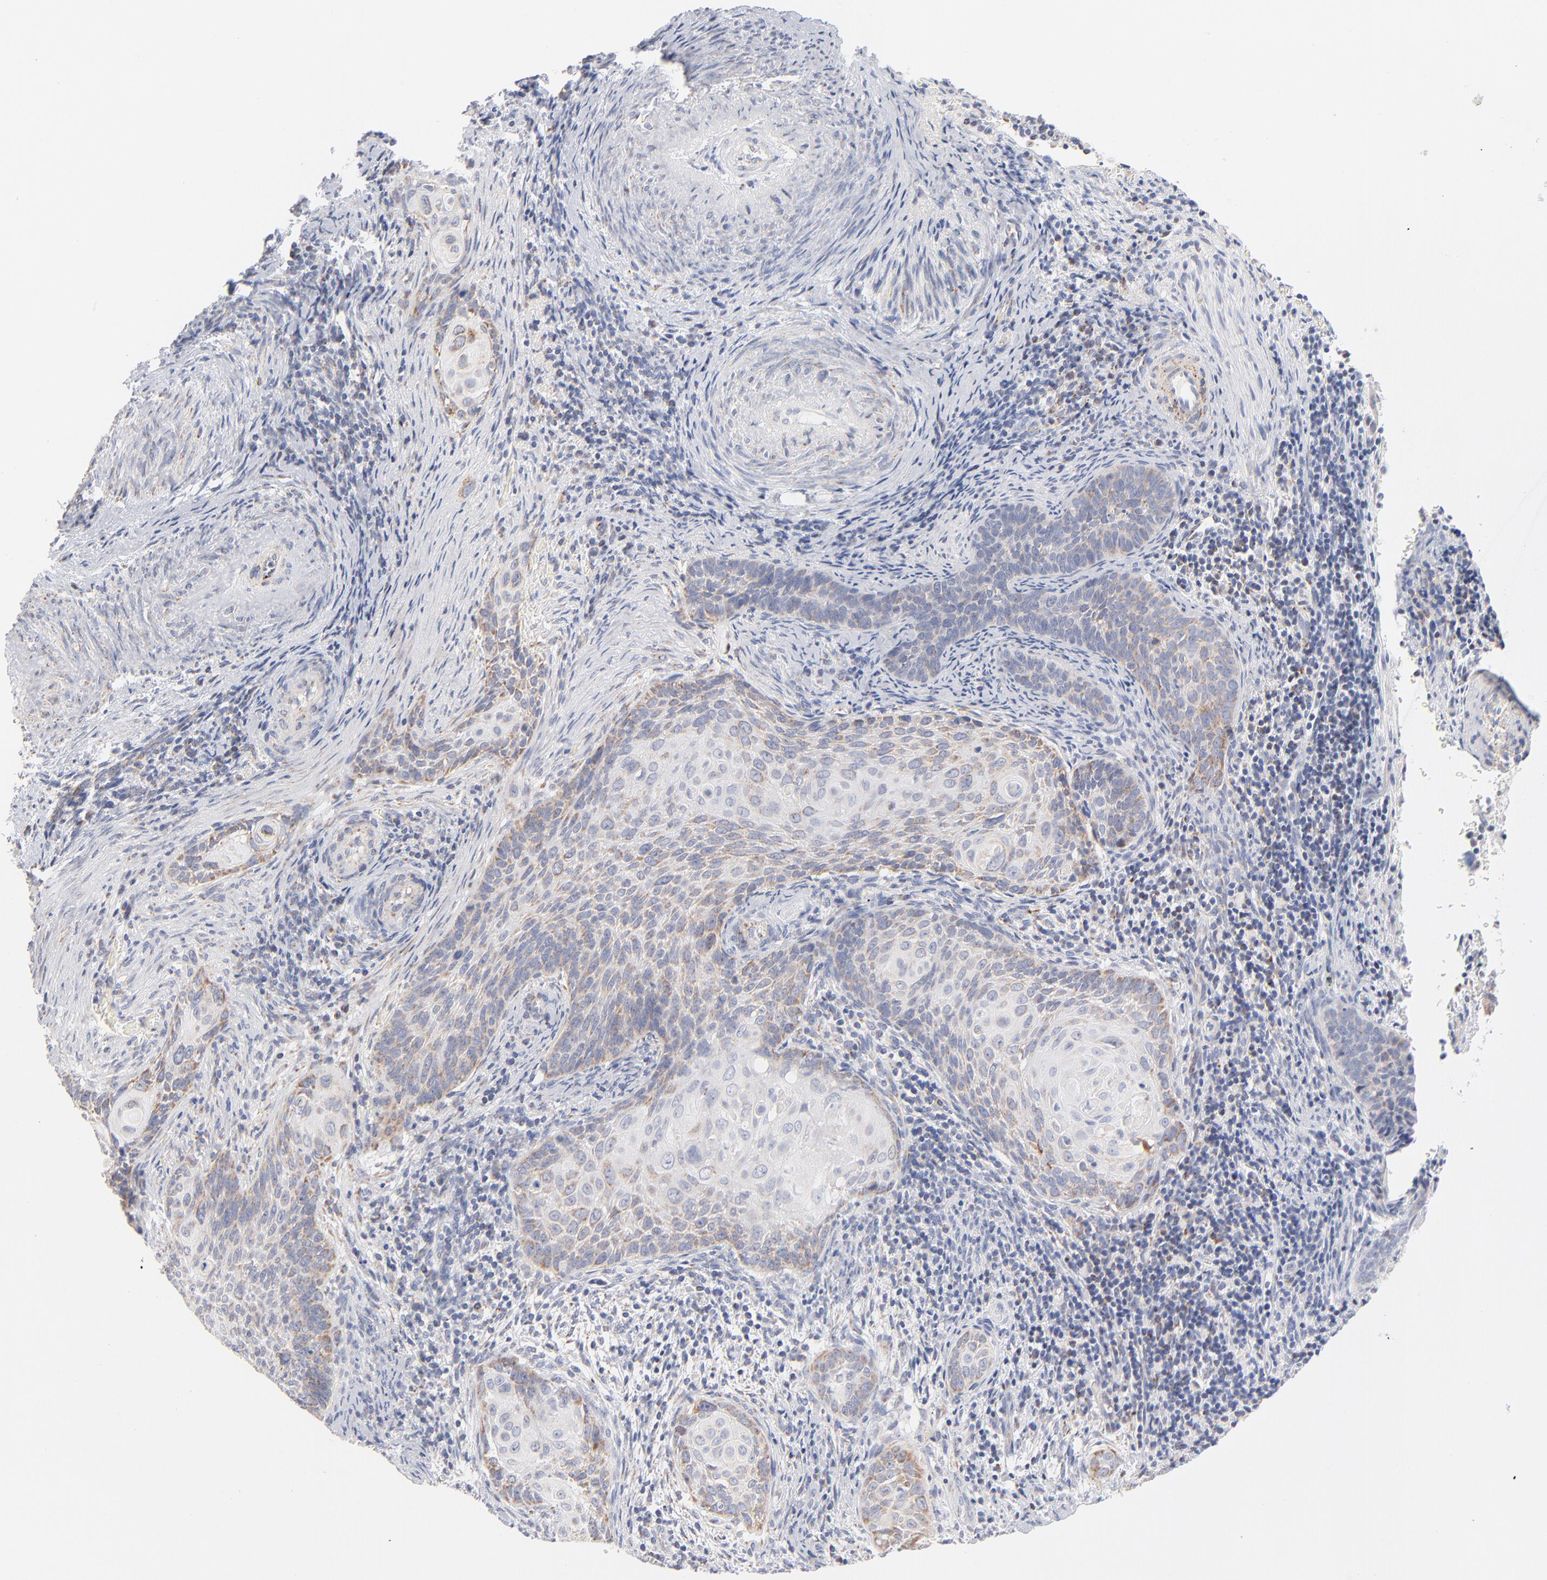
{"staining": {"intensity": "moderate", "quantity": "25%-75%", "location": "cytoplasmic/membranous"}, "tissue": "cervical cancer", "cell_type": "Tumor cells", "image_type": "cancer", "snomed": [{"axis": "morphology", "description": "Squamous cell carcinoma, NOS"}, {"axis": "topography", "description": "Cervix"}], "caption": "Immunohistochemistry (IHC) of cervical cancer displays medium levels of moderate cytoplasmic/membranous expression in about 25%-75% of tumor cells.", "gene": "MRPL58", "patient": {"sex": "female", "age": 33}}